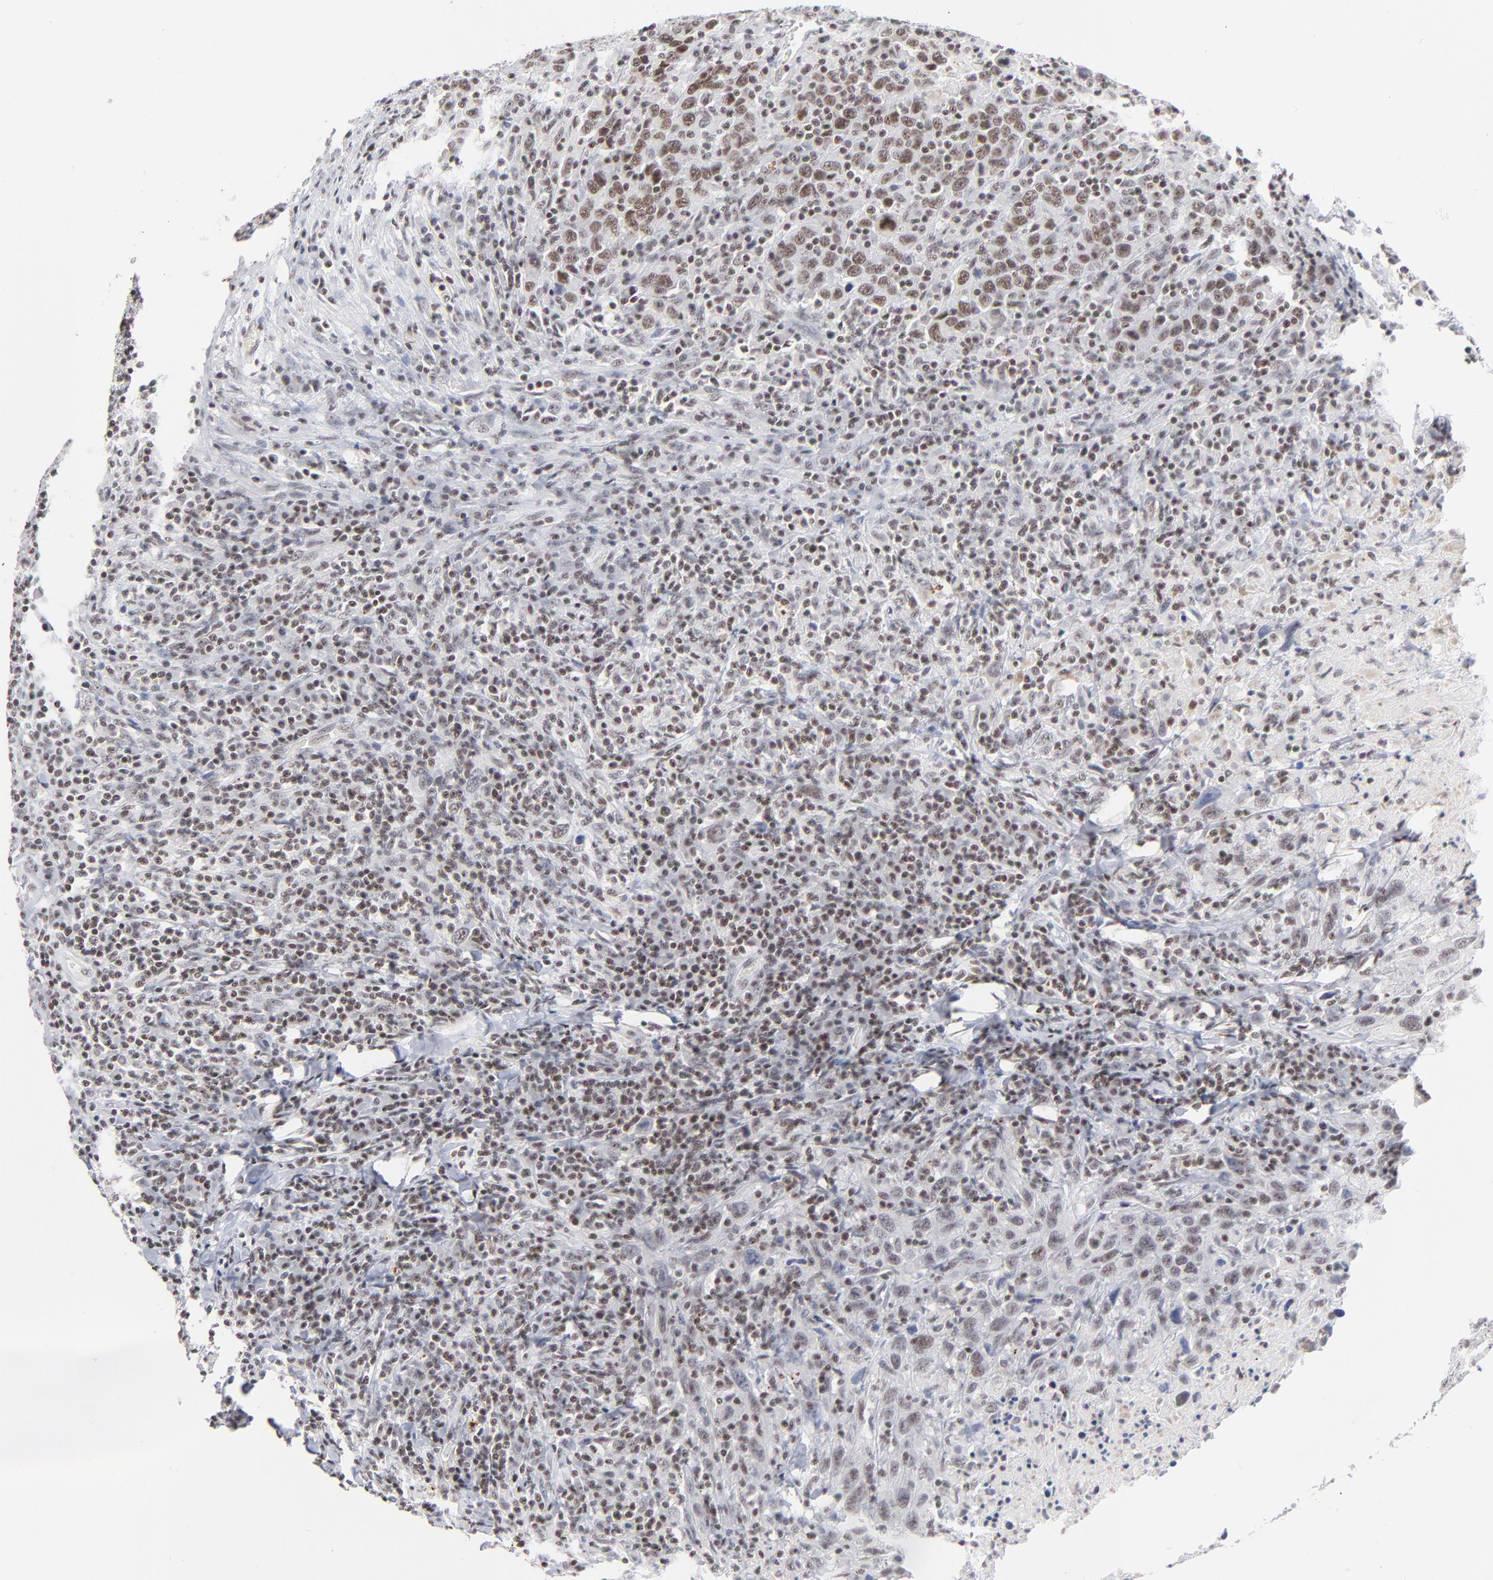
{"staining": {"intensity": "weak", "quantity": ">75%", "location": "nuclear"}, "tissue": "urothelial cancer", "cell_type": "Tumor cells", "image_type": "cancer", "snomed": [{"axis": "morphology", "description": "Urothelial carcinoma, High grade"}, {"axis": "topography", "description": "Urinary bladder"}], "caption": "Immunohistochemical staining of high-grade urothelial carcinoma exhibits low levels of weak nuclear protein expression in about >75% of tumor cells.", "gene": "ZNF143", "patient": {"sex": "male", "age": 61}}